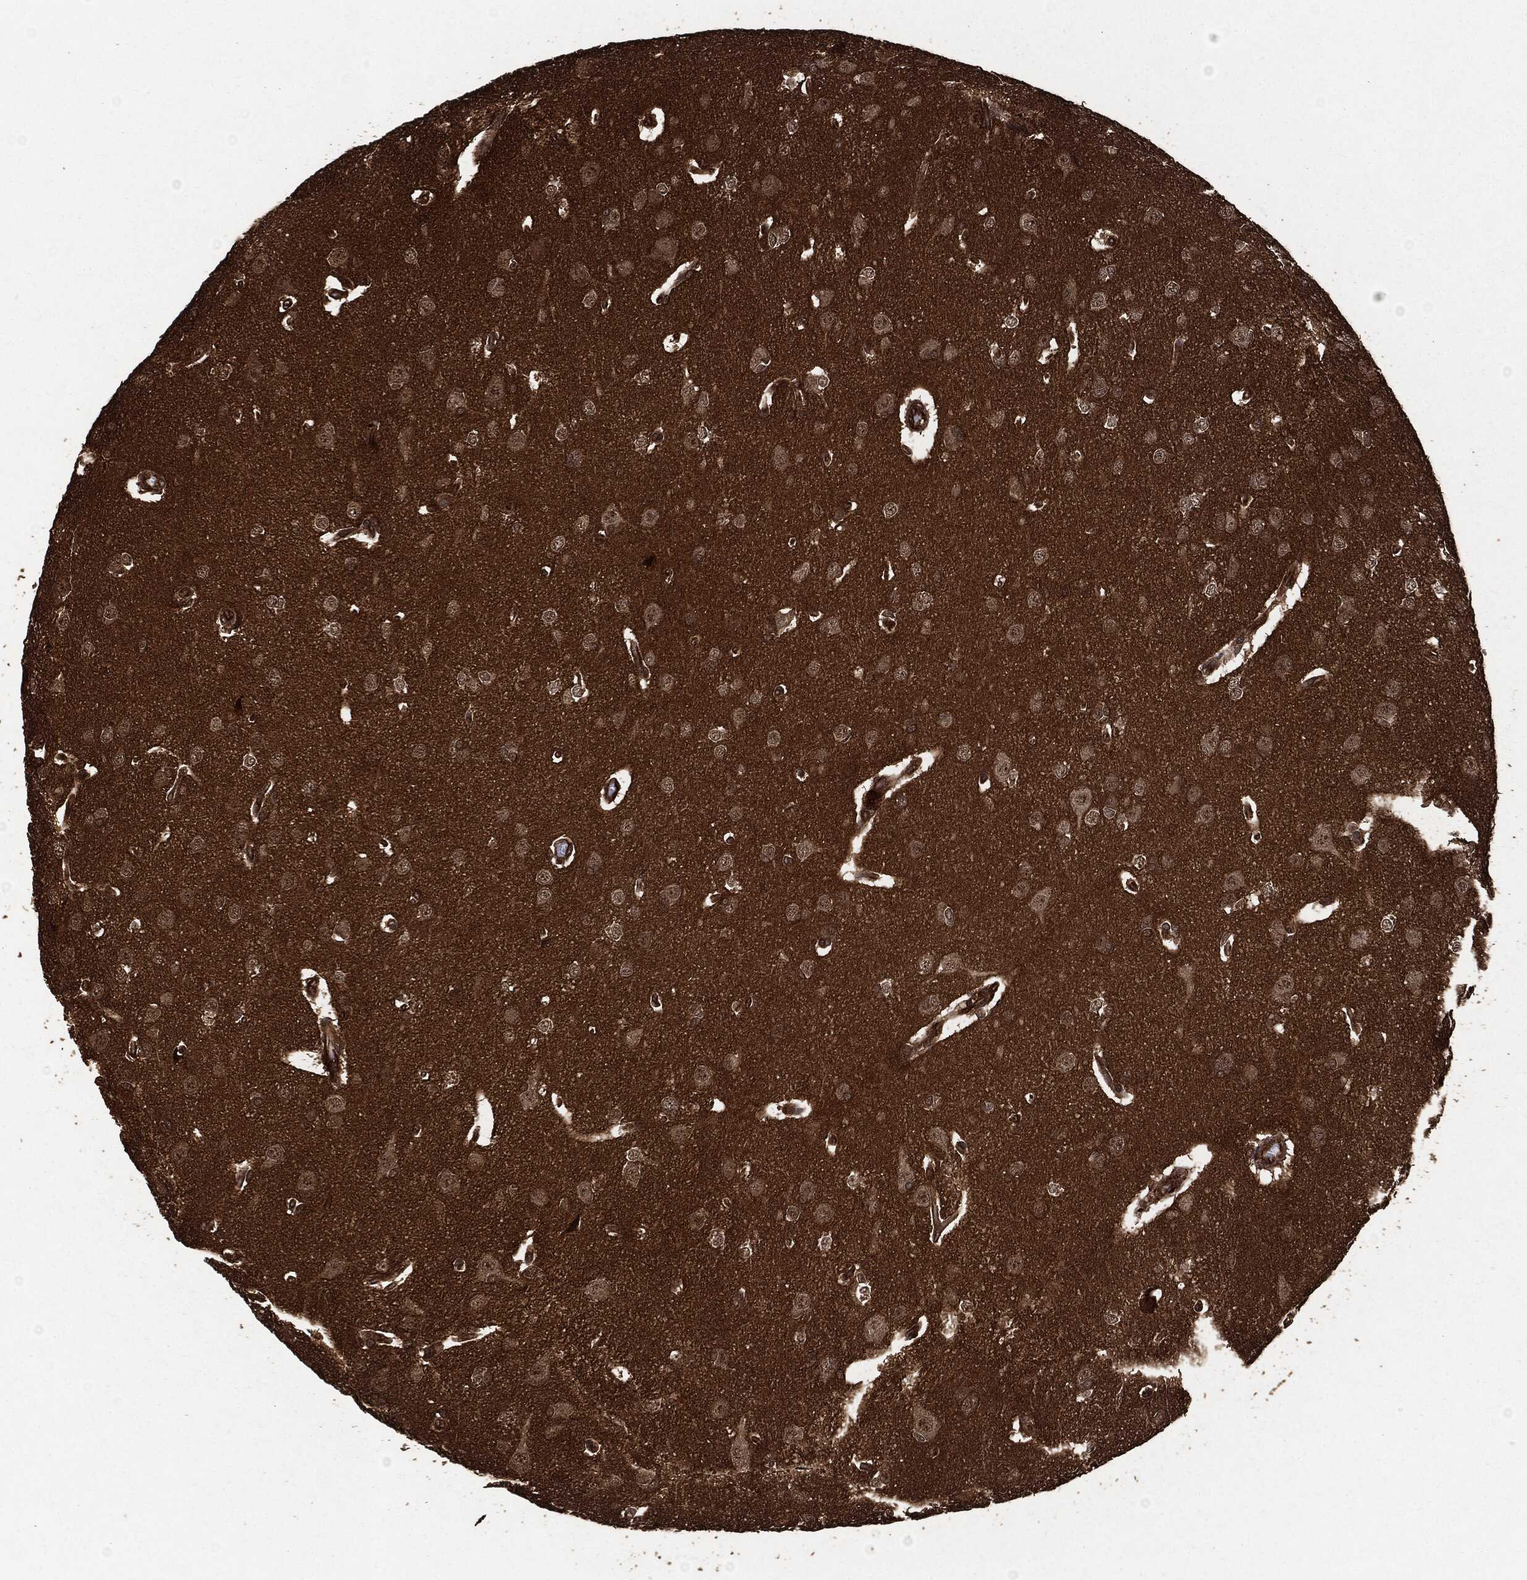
{"staining": {"intensity": "moderate", "quantity": "25%-75%", "location": "cytoplasmic/membranous"}, "tissue": "glioma", "cell_type": "Tumor cells", "image_type": "cancer", "snomed": [{"axis": "morphology", "description": "Glioma, malignant, Low grade"}, {"axis": "topography", "description": "Brain"}], "caption": "Malignant low-grade glioma tissue displays moderate cytoplasmic/membranous staining in approximately 25%-75% of tumor cells", "gene": "HRAS", "patient": {"sex": "female", "age": 32}}